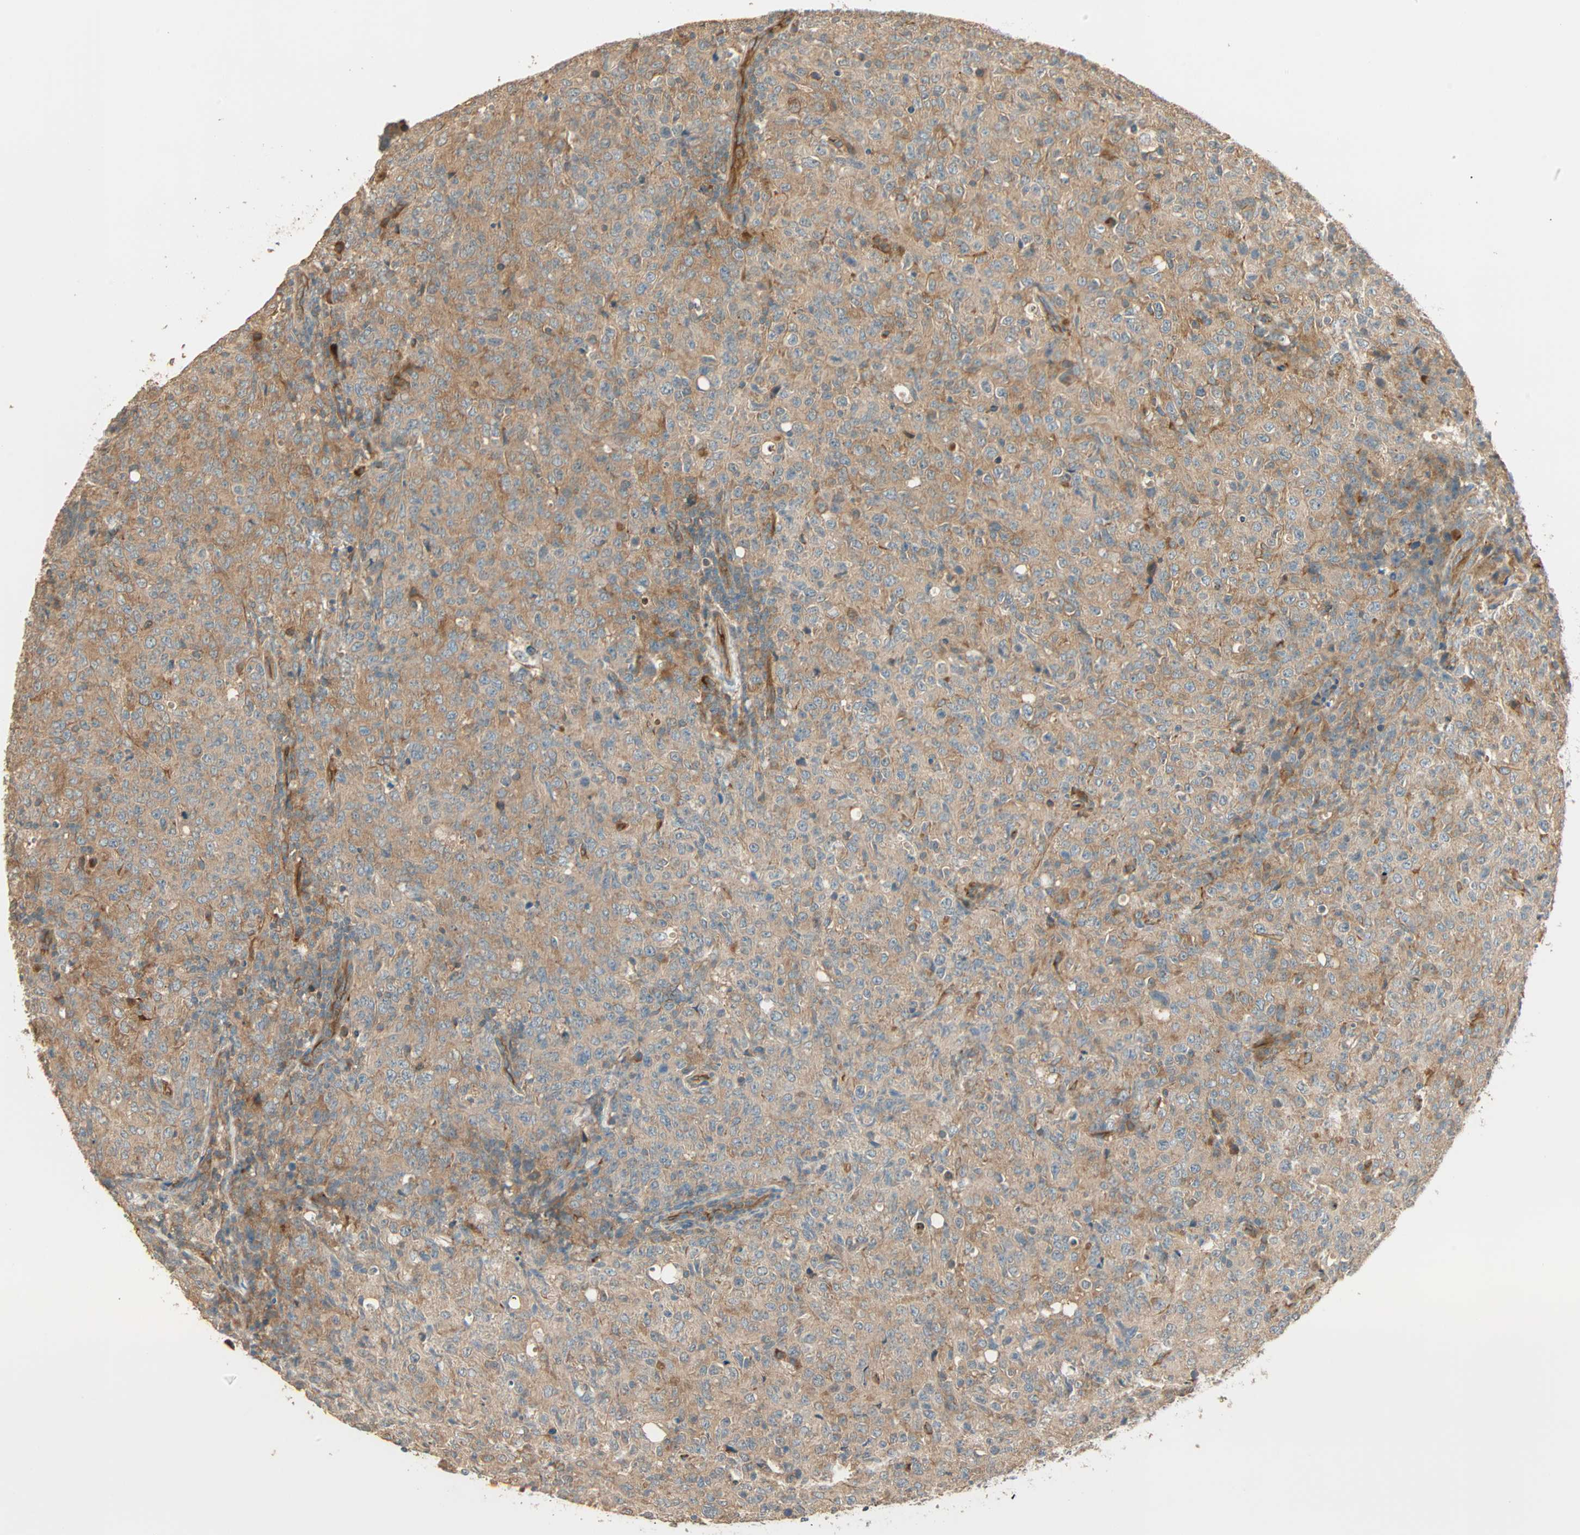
{"staining": {"intensity": "moderate", "quantity": "25%-75%", "location": "cytoplasmic/membranous"}, "tissue": "lymphoma", "cell_type": "Tumor cells", "image_type": "cancer", "snomed": [{"axis": "morphology", "description": "Malignant lymphoma, non-Hodgkin's type, High grade"}, {"axis": "topography", "description": "Tonsil"}], "caption": "Immunohistochemical staining of malignant lymphoma, non-Hodgkin's type (high-grade) displays moderate cytoplasmic/membranous protein expression in about 25%-75% of tumor cells. (DAB = brown stain, brightfield microscopy at high magnification).", "gene": "GALK1", "patient": {"sex": "female", "age": 36}}